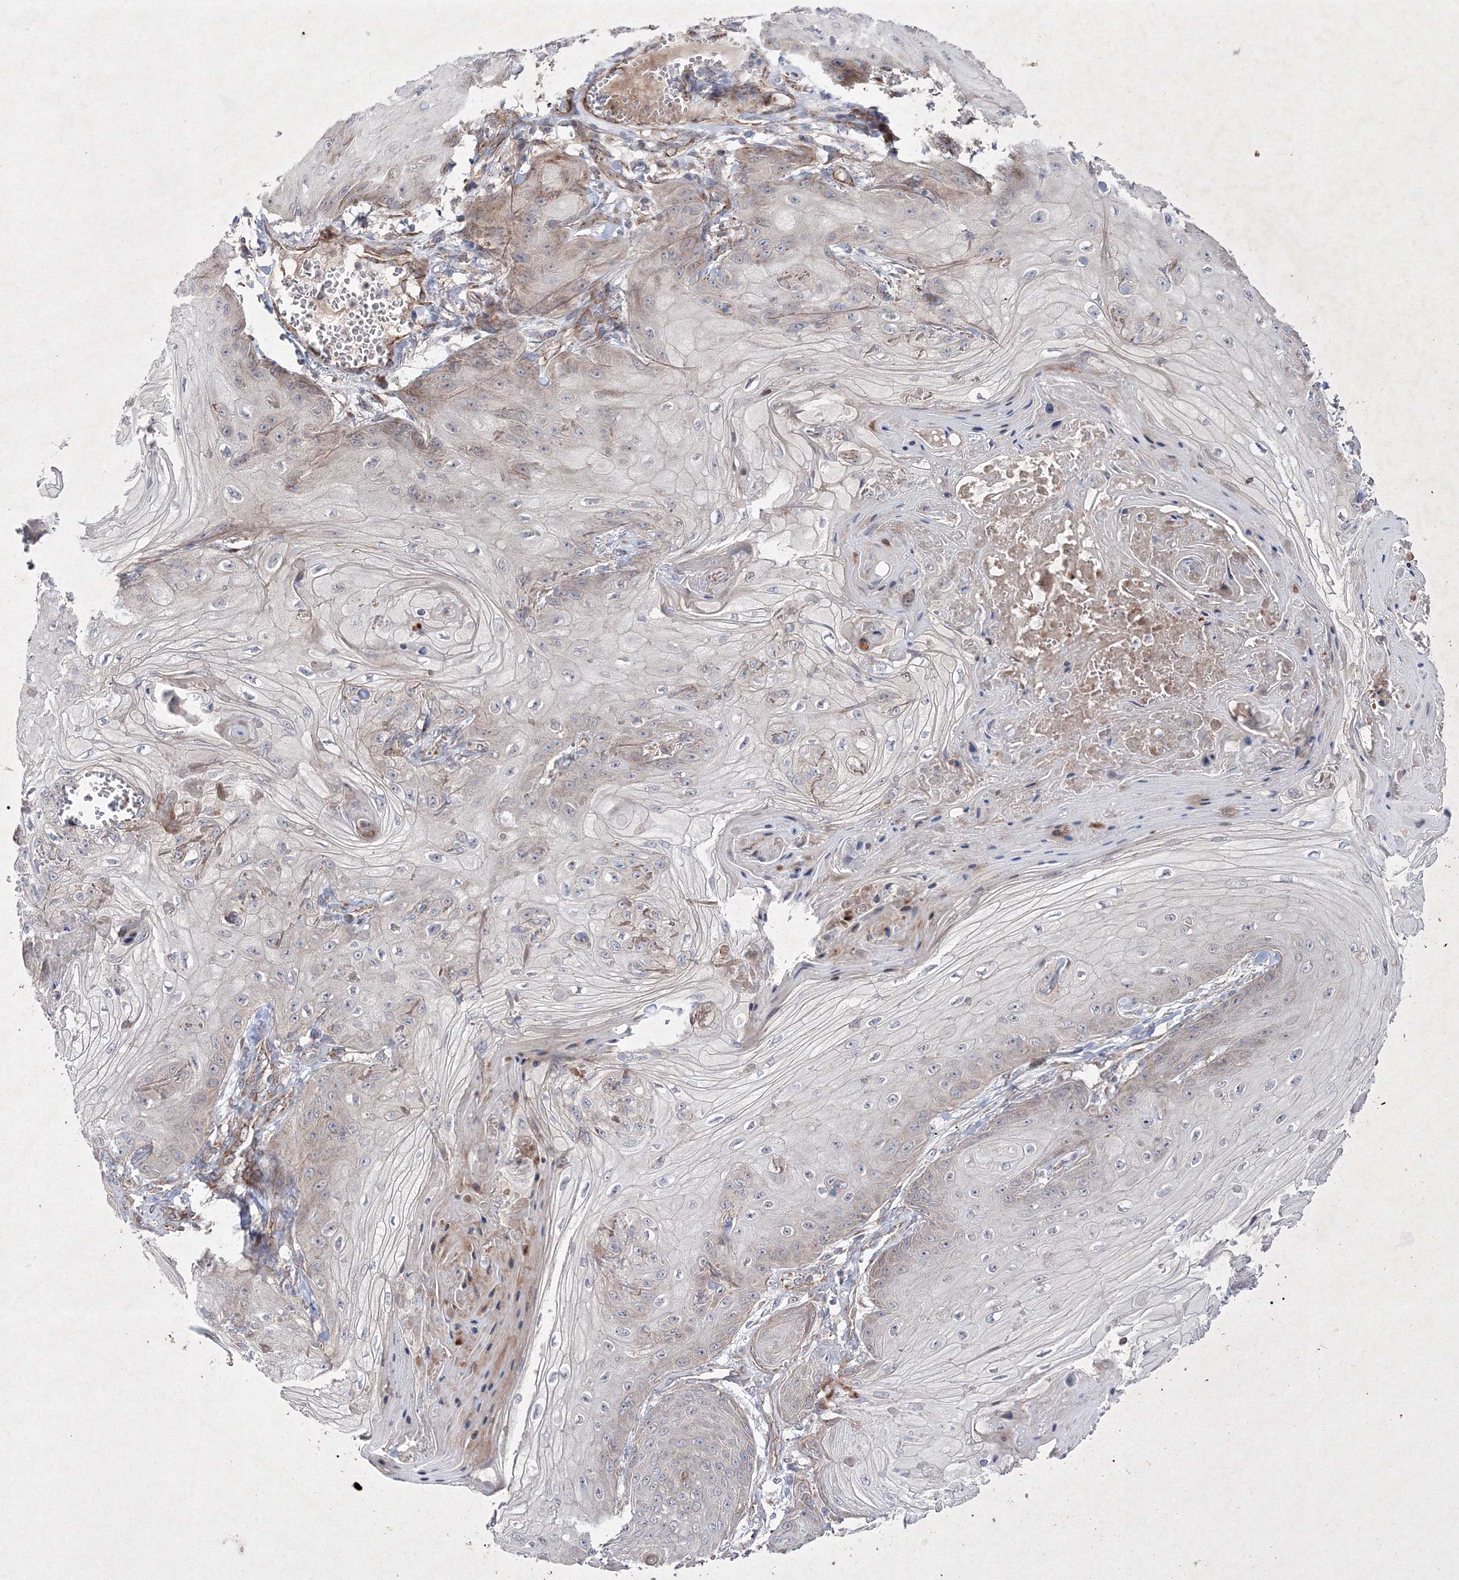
{"staining": {"intensity": "negative", "quantity": "none", "location": "none"}, "tissue": "skin cancer", "cell_type": "Tumor cells", "image_type": "cancer", "snomed": [{"axis": "morphology", "description": "Squamous cell carcinoma, NOS"}, {"axis": "topography", "description": "Skin"}], "caption": "An image of skin cancer (squamous cell carcinoma) stained for a protein exhibits no brown staining in tumor cells. (Brightfield microscopy of DAB IHC at high magnification).", "gene": "GFM1", "patient": {"sex": "male", "age": 74}}